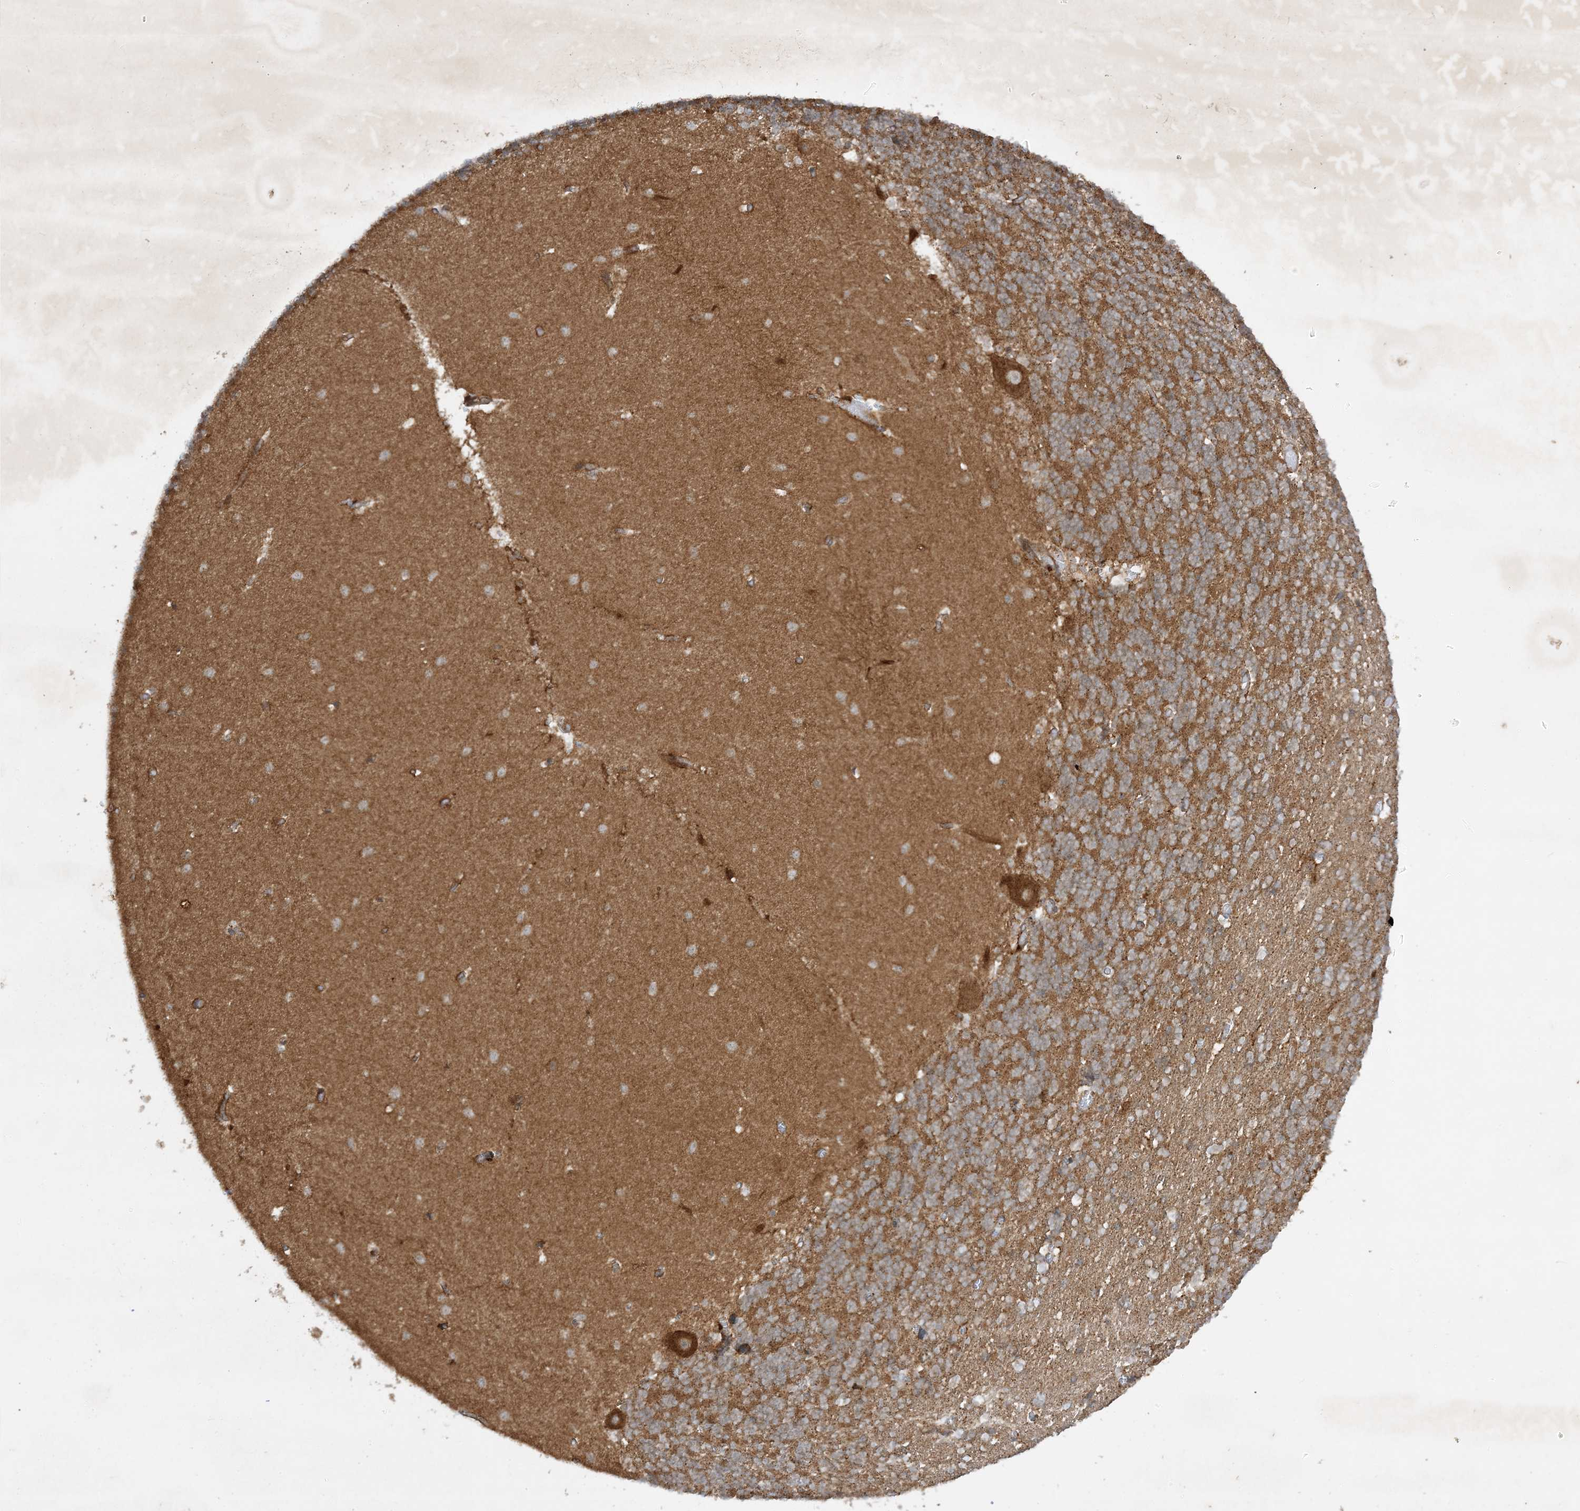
{"staining": {"intensity": "negative", "quantity": "none", "location": "none"}, "tissue": "cerebellum", "cell_type": "Cells in granular layer", "image_type": "normal", "snomed": [{"axis": "morphology", "description": "Normal tissue, NOS"}, {"axis": "topography", "description": "Cerebellum"}], "caption": "Micrograph shows no significant protein expression in cells in granular layer of benign cerebellum.", "gene": "XRN1", "patient": {"sex": "male", "age": 37}}